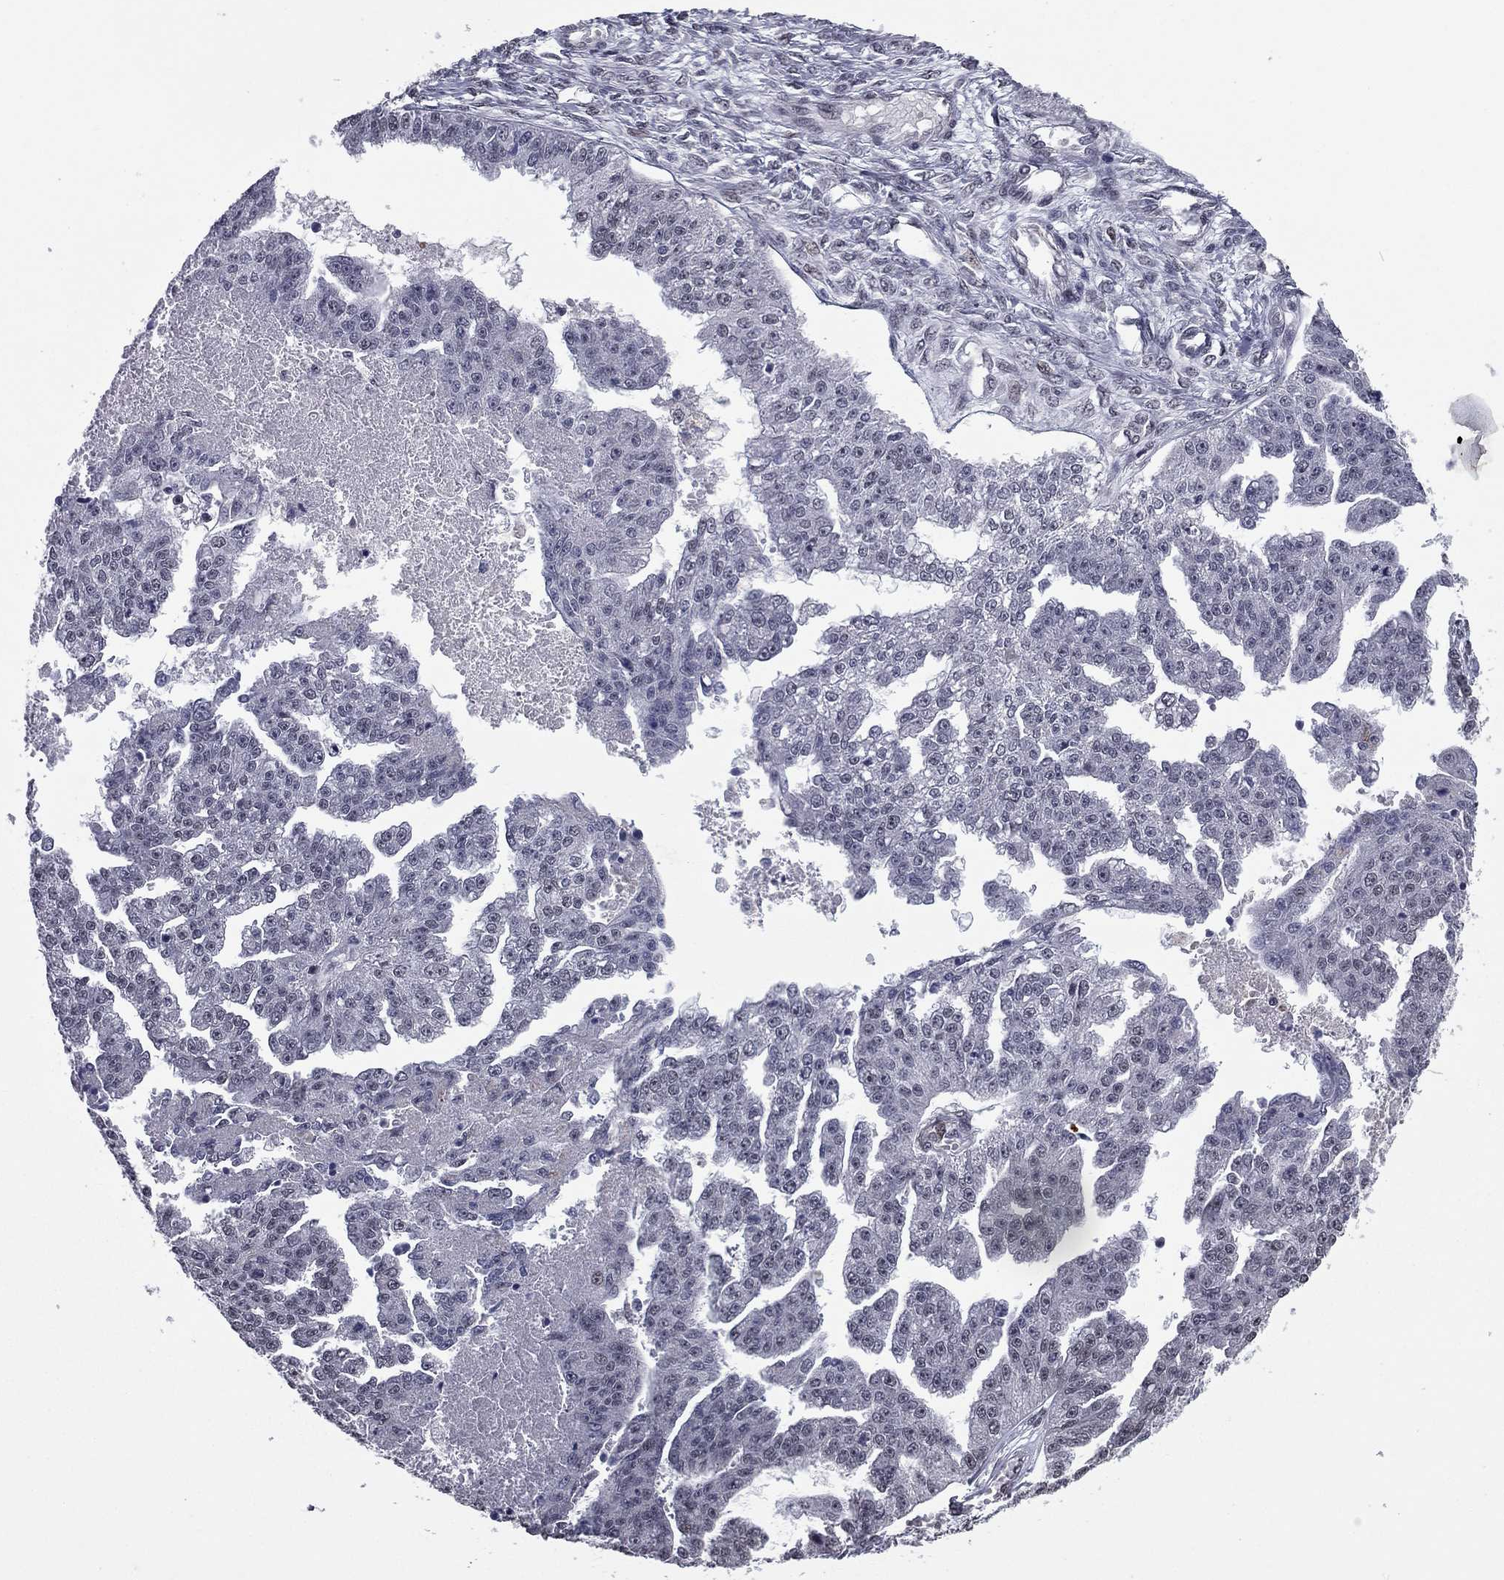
{"staining": {"intensity": "negative", "quantity": "none", "location": "none"}, "tissue": "ovarian cancer", "cell_type": "Tumor cells", "image_type": "cancer", "snomed": [{"axis": "morphology", "description": "Cystadenocarcinoma, serous, NOS"}, {"axis": "topography", "description": "Ovary"}], "caption": "There is no significant expression in tumor cells of serous cystadenocarcinoma (ovarian). (Brightfield microscopy of DAB immunohistochemistry at high magnification).", "gene": "RARB", "patient": {"sex": "female", "age": 58}}